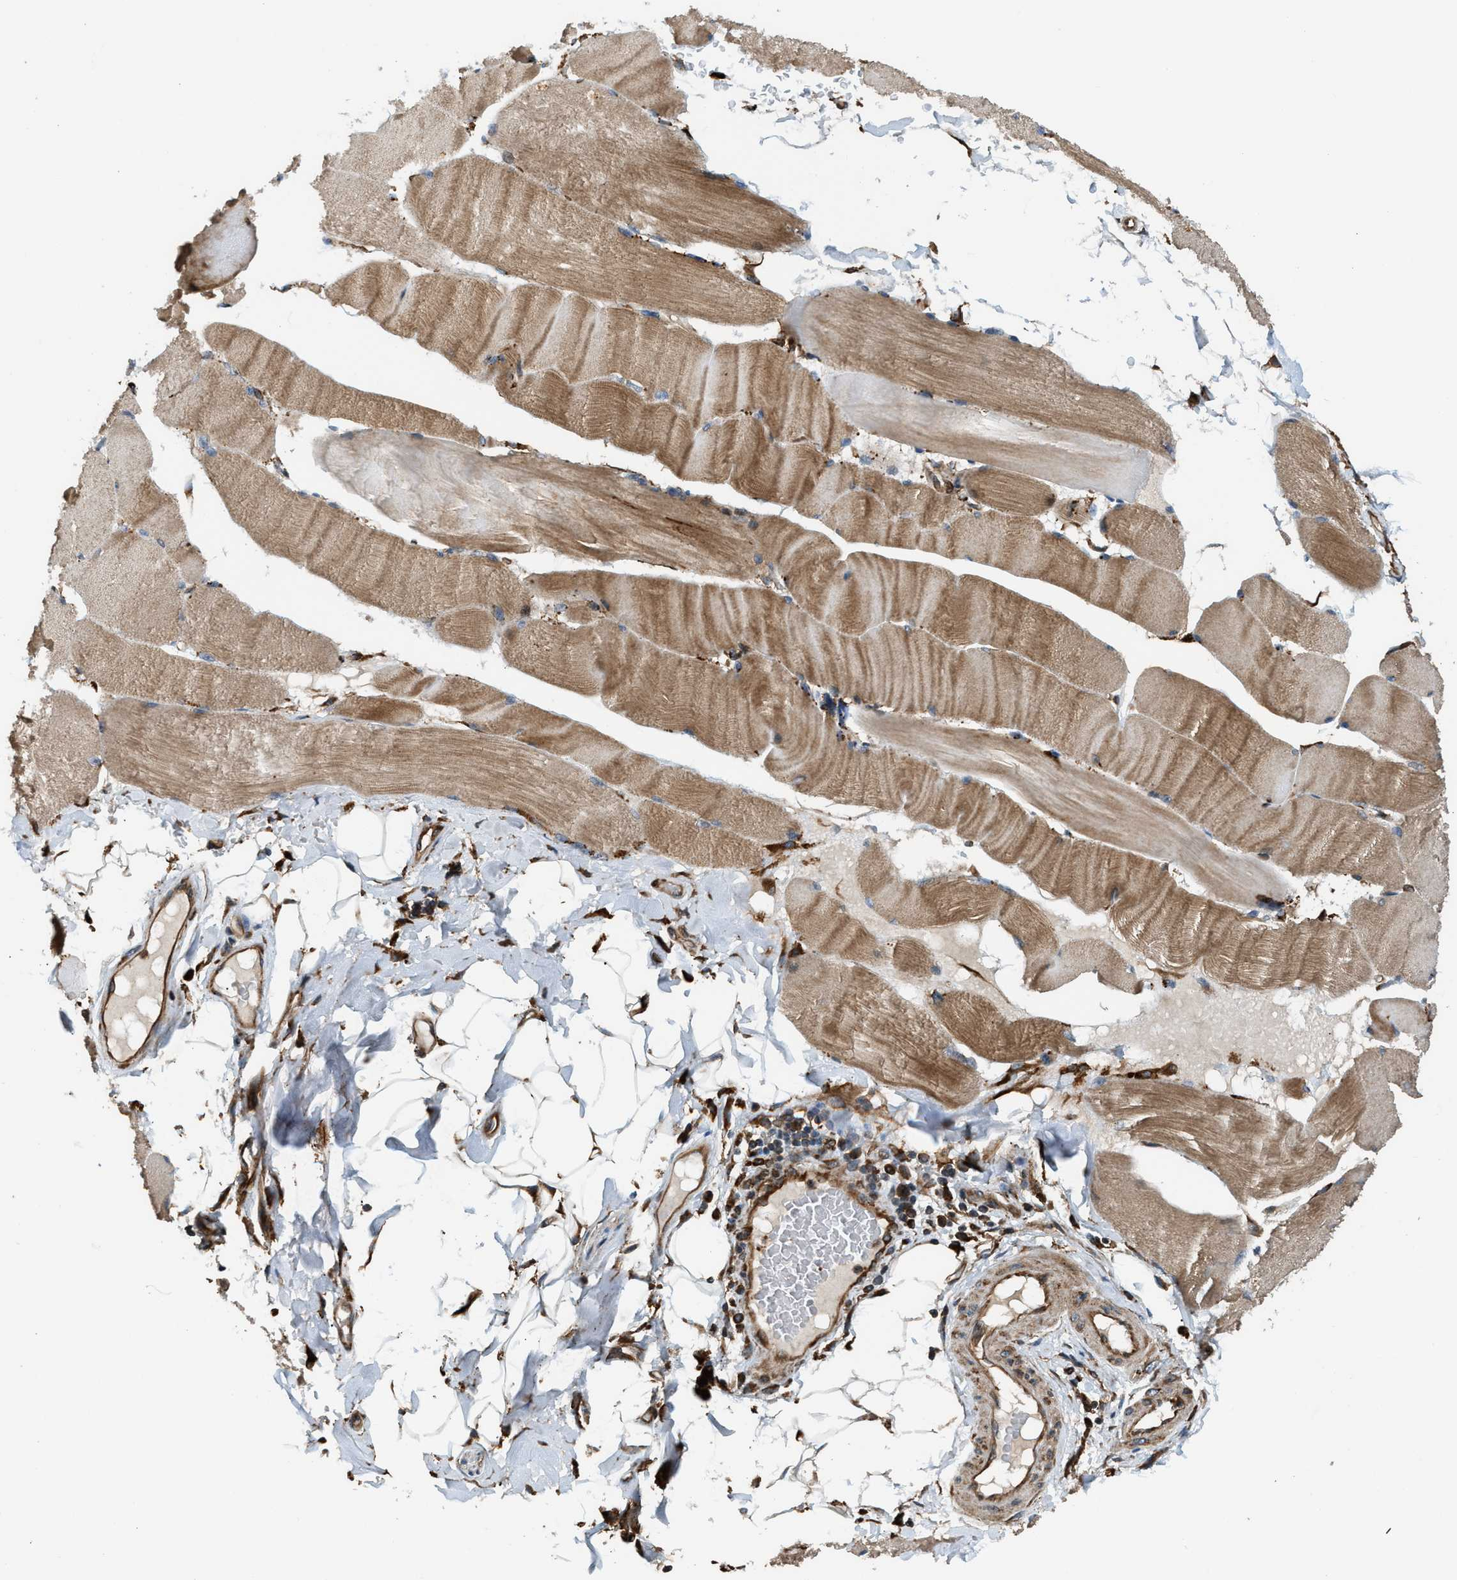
{"staining": {"intensity": "moderate", "quantity": ">75%", "location": "cytoplasmic/membranous"}, "tissue": "skeletal muscle", "cell_type": "Myocytes", "image_type": "normal", "snomed": [{"axis": "morphology", "description": "Normal tissue, NOS"}, {"axis": "topography", "description": "Skin"}, {"axis": "topography", "description": "Skeletal muscle"}], "caption": "Immunohistochemical staining of unremarkable skeletal muscle demonstrates moderate cytoplasmic/membranous protein positivity in approximately >75% of myocytes. The staining was performed using DAB, with brown indicating positive protein expression. Nuclei are stained blue with hematoxylin.", "gene": "BAIAP2L1", "patient": {"sex": "male", "age": 83}}